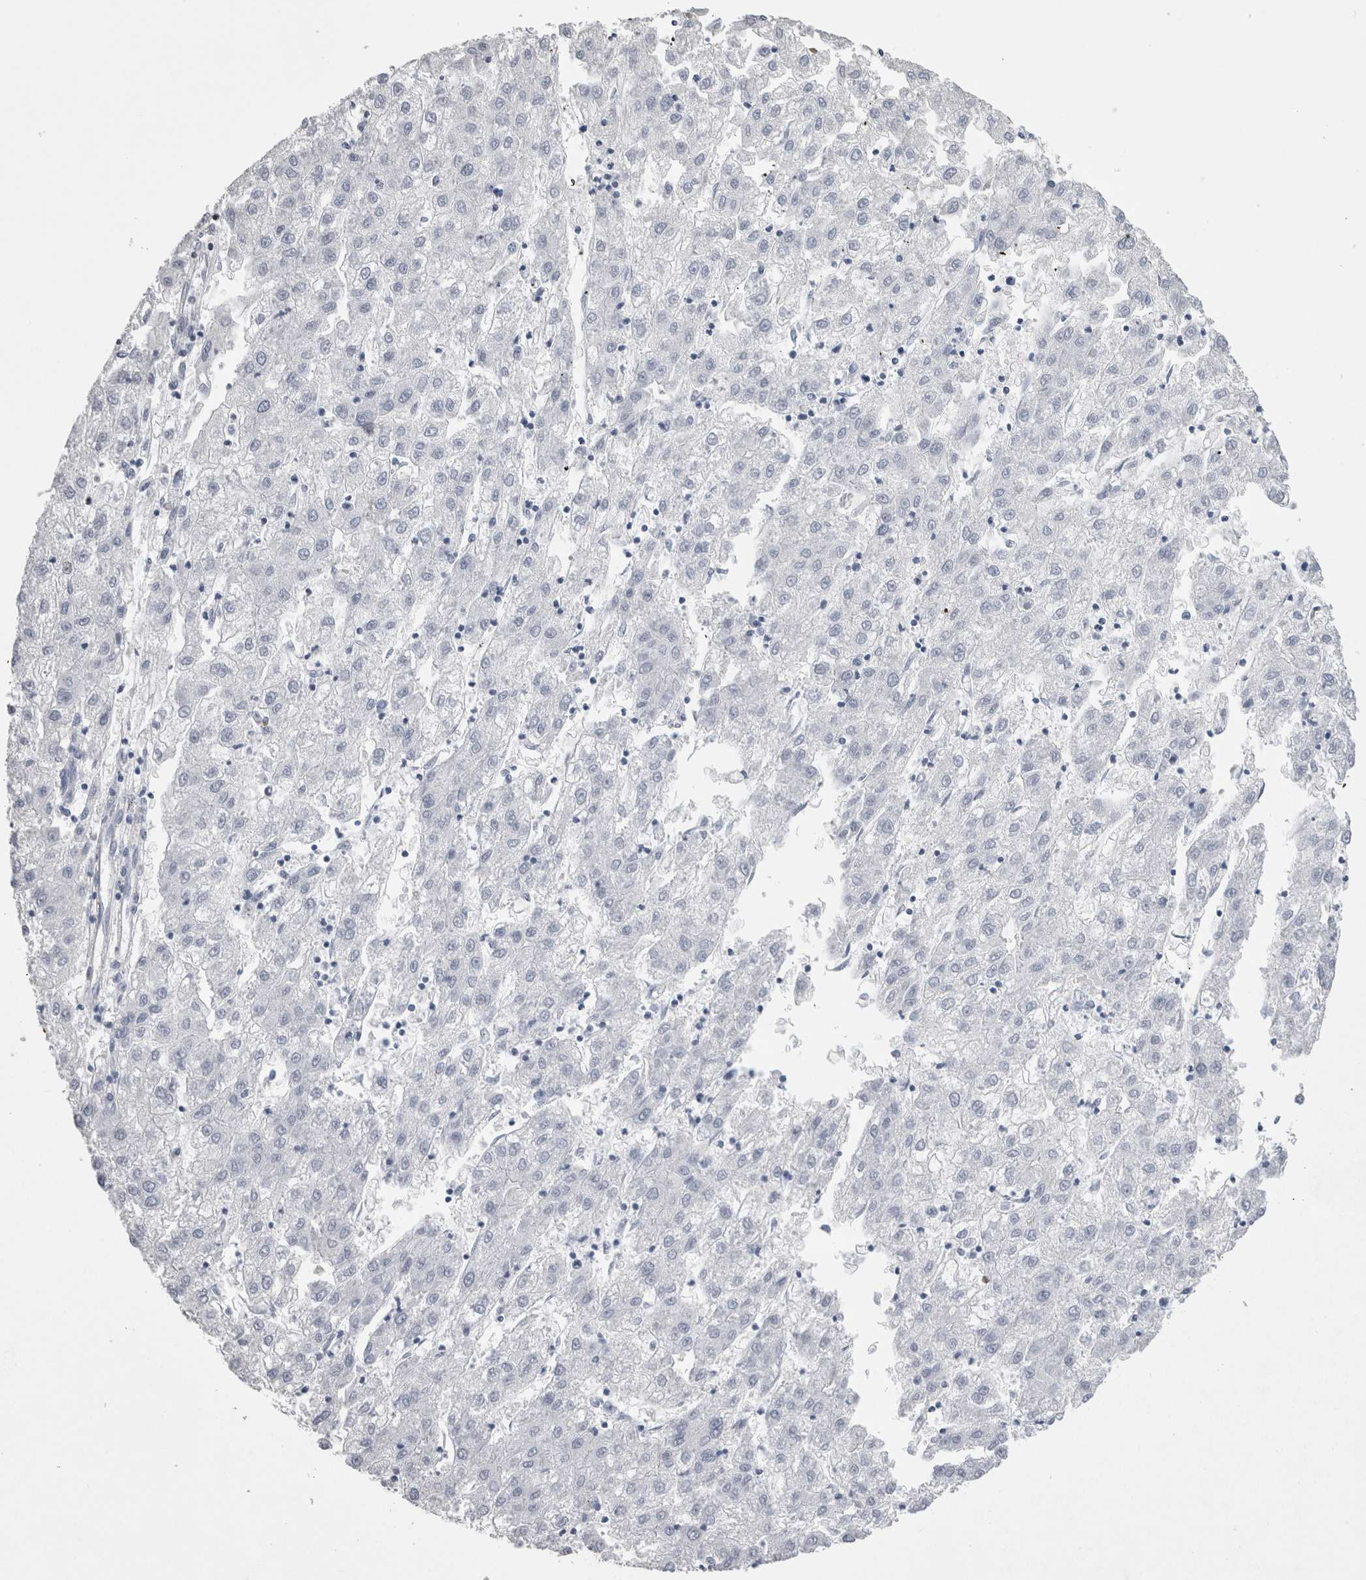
{"staining": {"intensity": "negative", "quantity": "none", "location": "none"}, "tissue": "liver cancer", "cell_type": "Tumor cells", "image_type": "cancer", "snomed": [{"axis": "morphology", "description": "Carcinoma, Hepatocellular, NOS"}, {"axis": "topography", "description": "Liver"}], "caption": "IHC micrograph of neoplastic tissue: human liver cancer (hepatocellular carcinoma) stained with DAB displays no significant protein expression in tumor cells. (DAB (3,3'-diaminobenzidine) IHC, high magnification).", "gene": "ALPK3", "patient": {"sex": "male", "age": 72}}